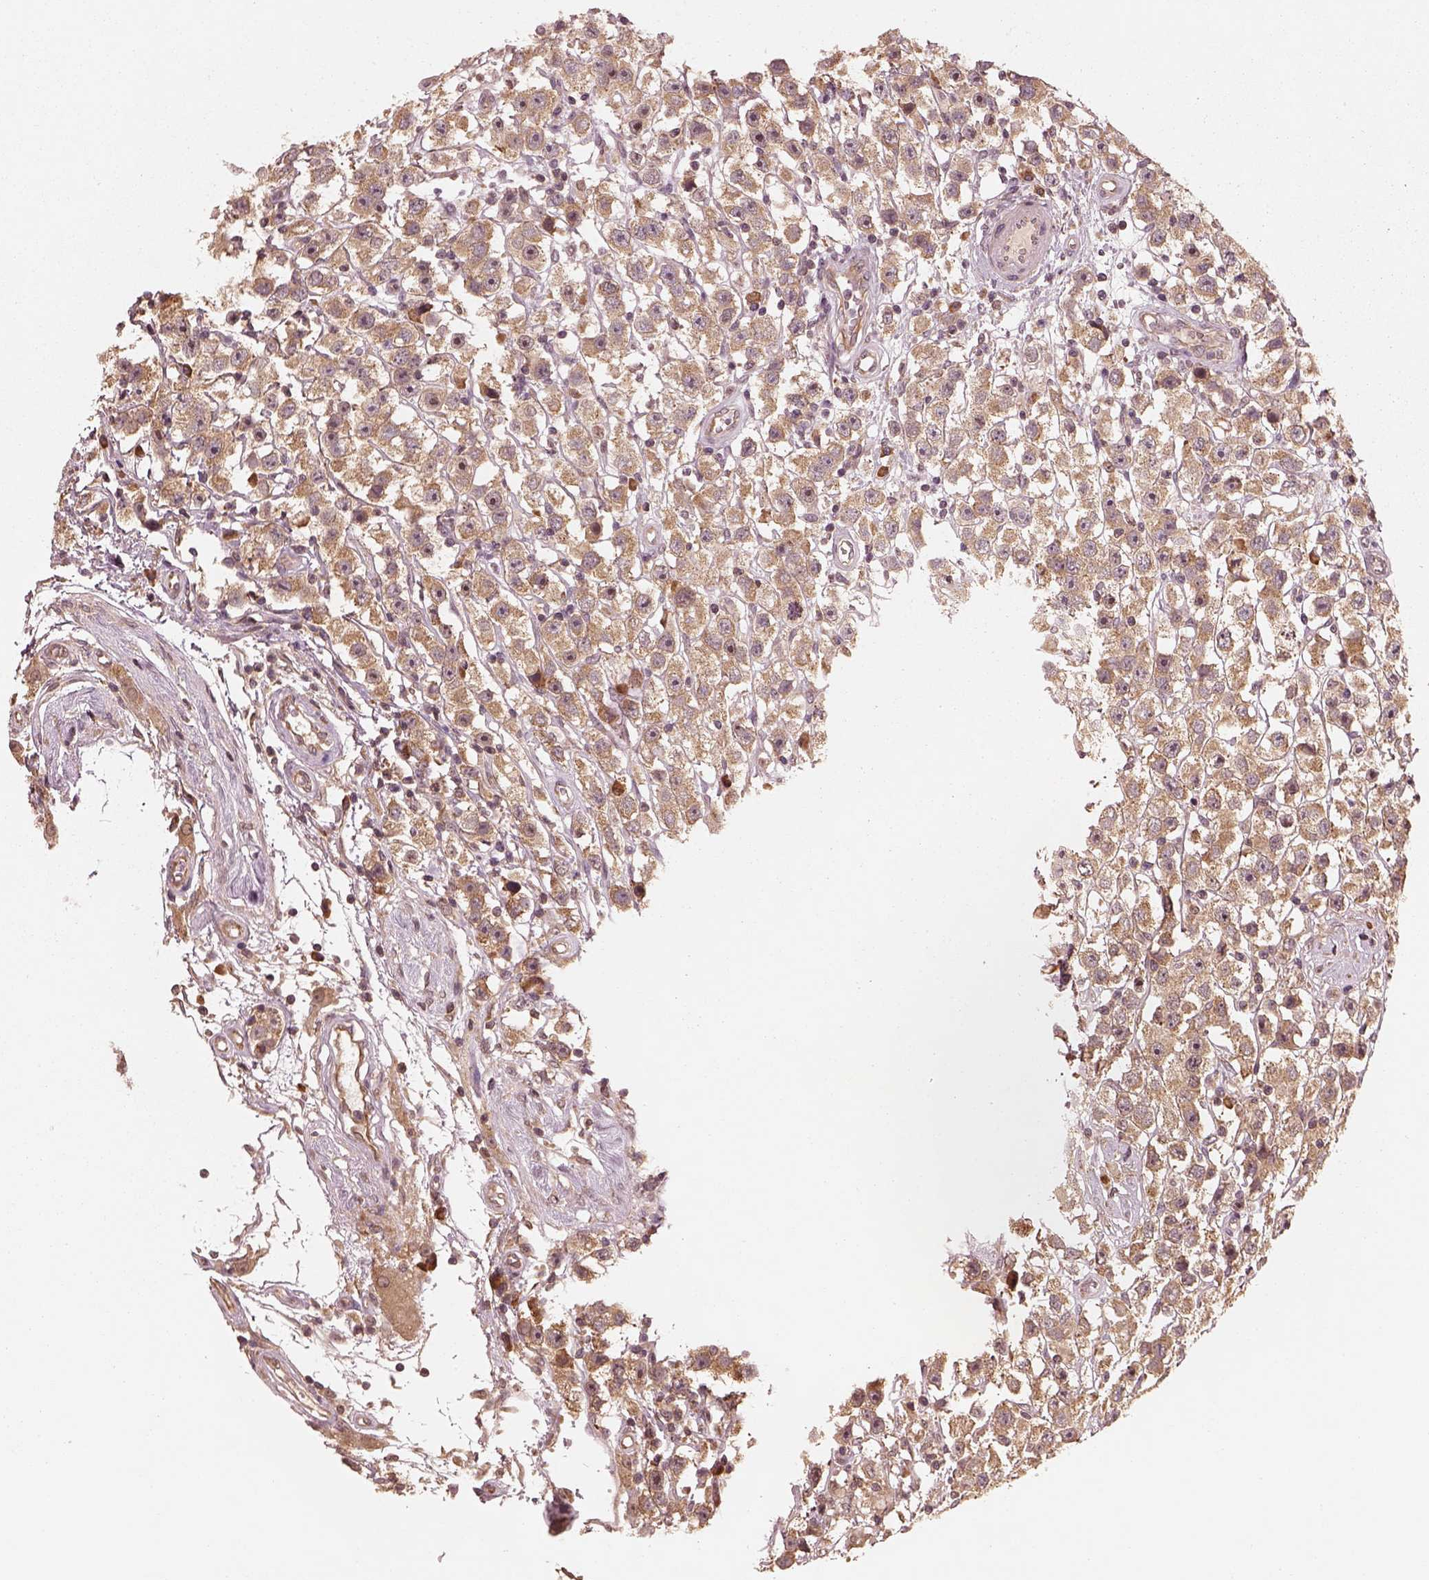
{"staining": {"intensity": "moderate", "quantity": ">75%", "location": "cytoplasmic/membranous"}, "tissue": "testis cancer", "cell_type": "Tumor cells", "image_type": "cancer", "snomed": [{"axis": "morphology", "description": "Seminoma, NOS"}, {"axis": "topography", "description": "Testis"}], "caption": "Protein positivity by IHC shows moderate cytoplasmic/membranous positivity in about >75% of tumor cells in testis cancer.", "gene": "RPS5", "patient": {"sex": "male", "age": 45}}